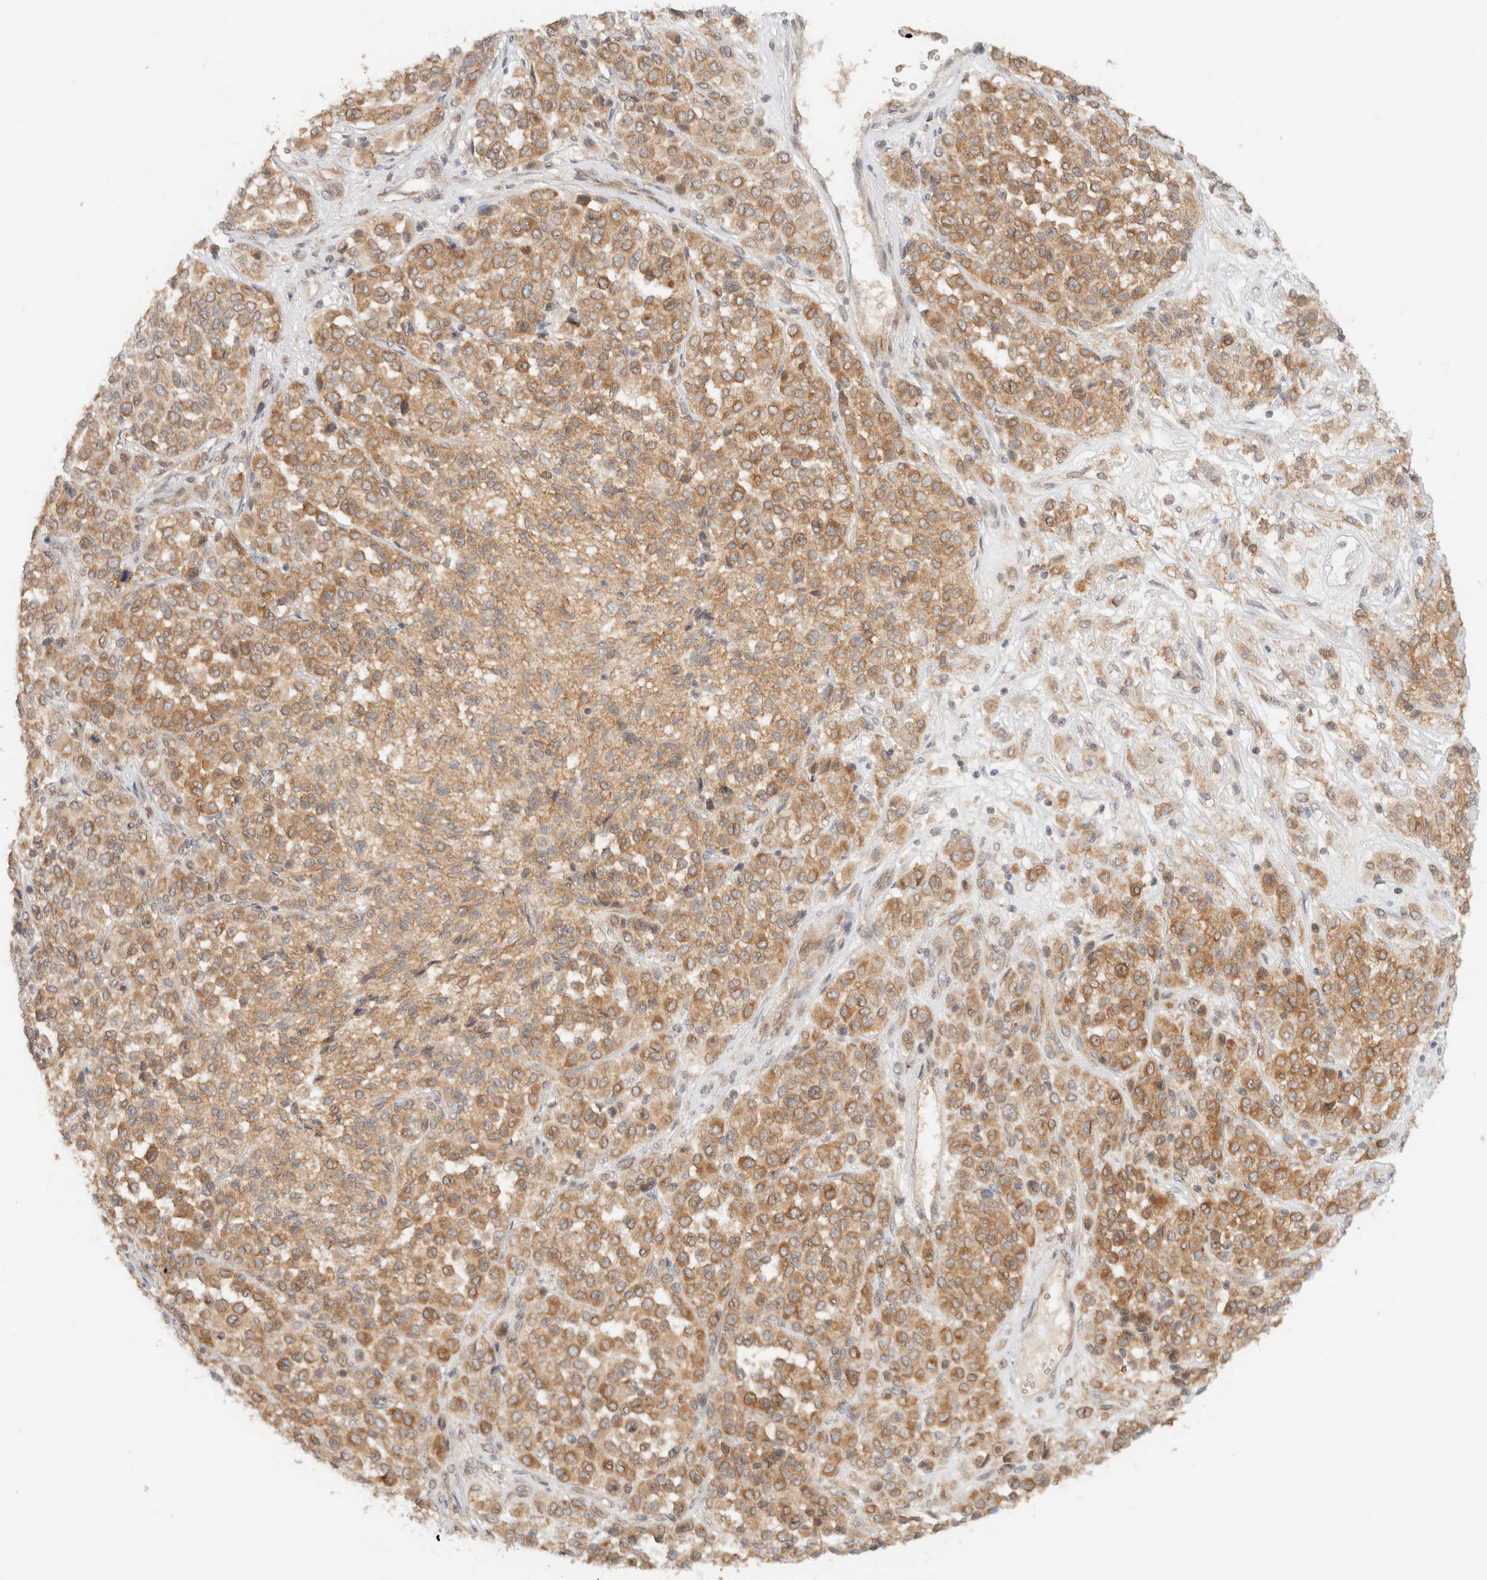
{"staining": {"intensity": "moderate", "quantity": ">75%", "location": "cytoplasmic/membranous"}, "tissue": "melanoma", "cell_type": "Tumor cells", "image_type": "cancer", "snomed": [{"axis": "morphology", "description": "Malignant melanoma, Metastatic site"}, {"axis": "topography", "description": "Pancreas"}], "caption": "This micrograph demonstrates IHC staining of human melanoma, with medium moderate cytoplasmic/membranous positivity in approximately >75% of tumor cells.", "gene": "TACC1", "patient": {"sex": "female", "age": 30}}